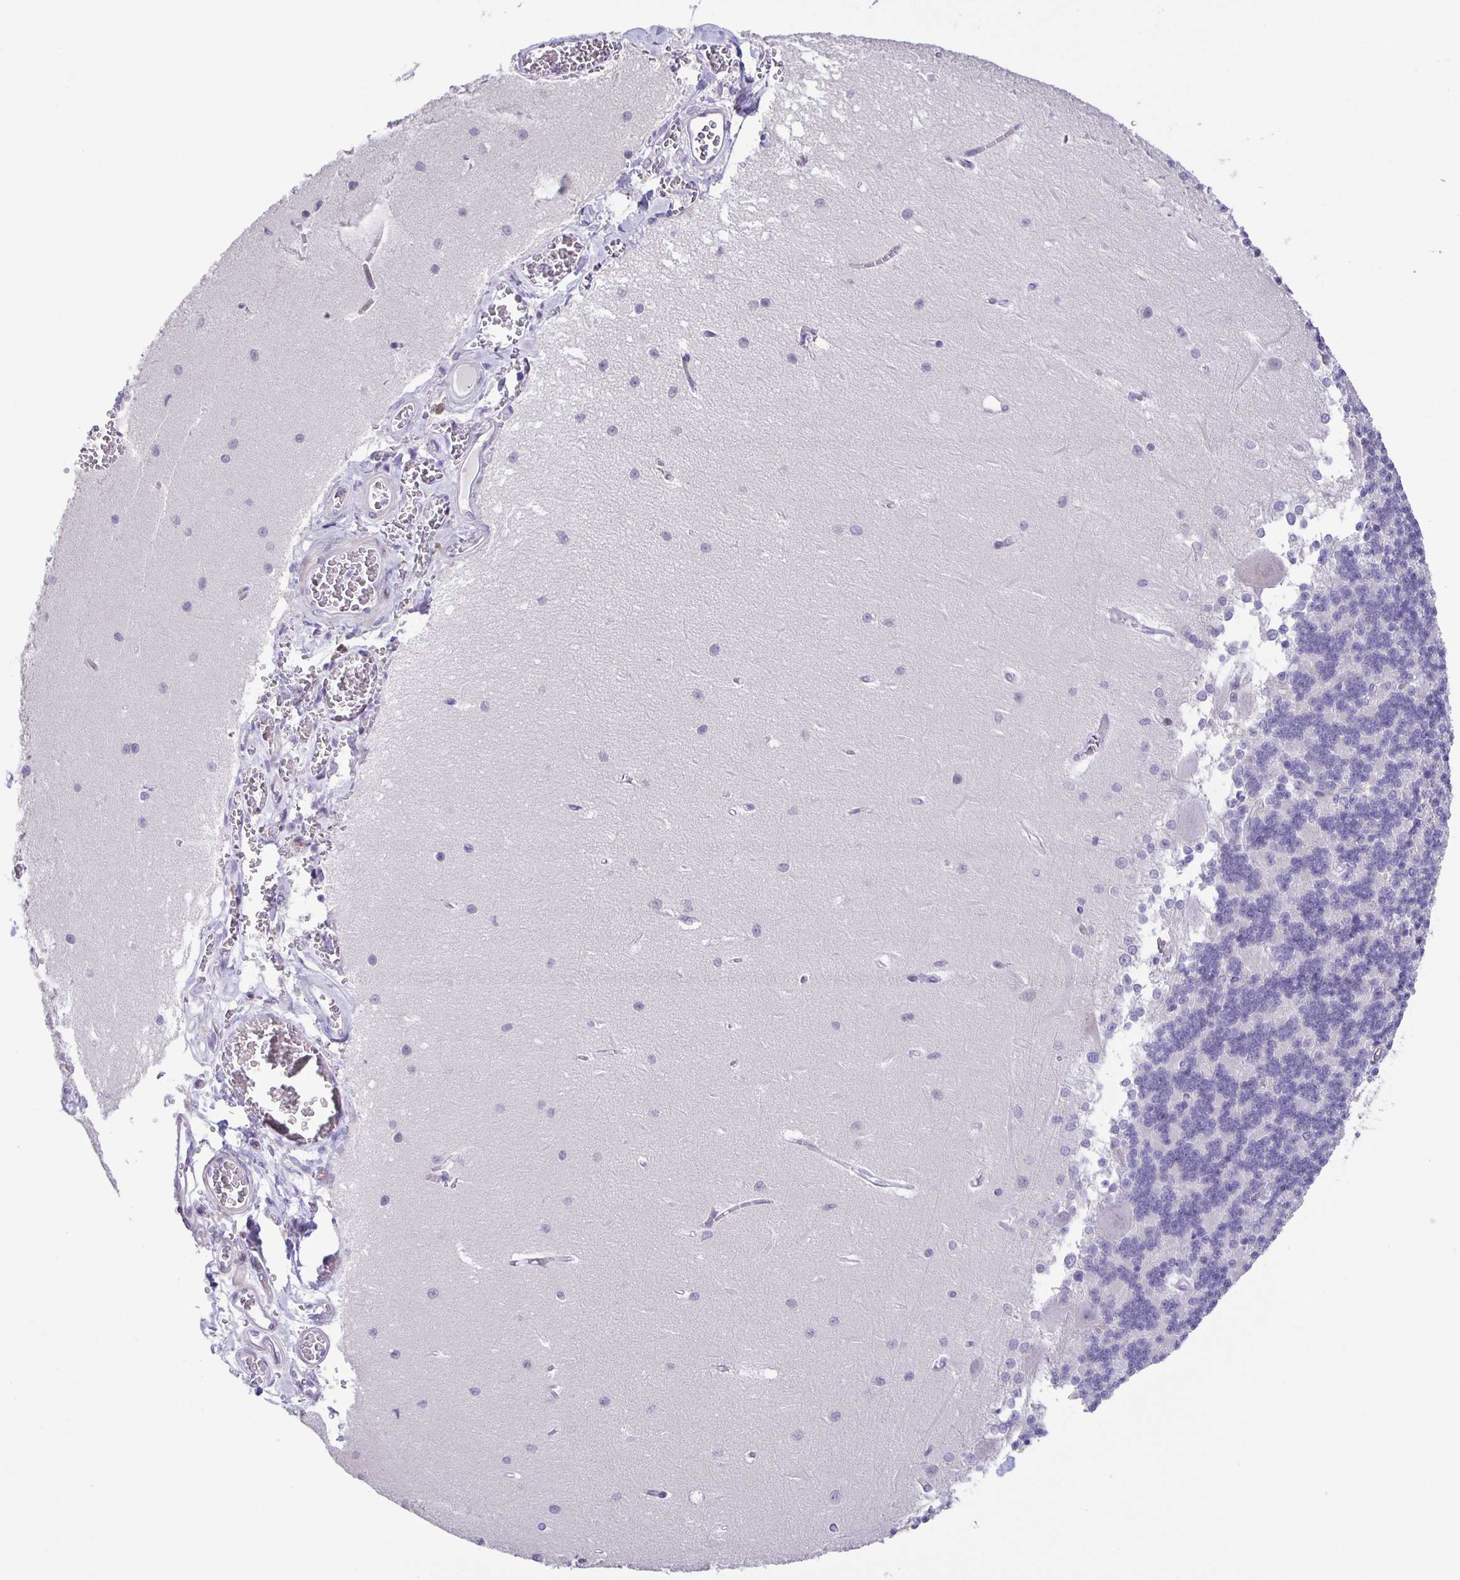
{"staining": {"intensity": "negative", "quantity": "none", "location": "none"}, "tissue": "cerebellum", "cell_type": "Cells in granular layer", "image_type": "normal", "snomed": [{"axis": "morphology", "description": "Normal tissue, NOS"}, {"axis": "topography", "description": "Cerebellum"}], "caption": "The photomicrograph displays no significant expression in cells in granular layer of cerebellum.", "gene": "PHRF1", "patient": {"sex": "male", "age": 37}}